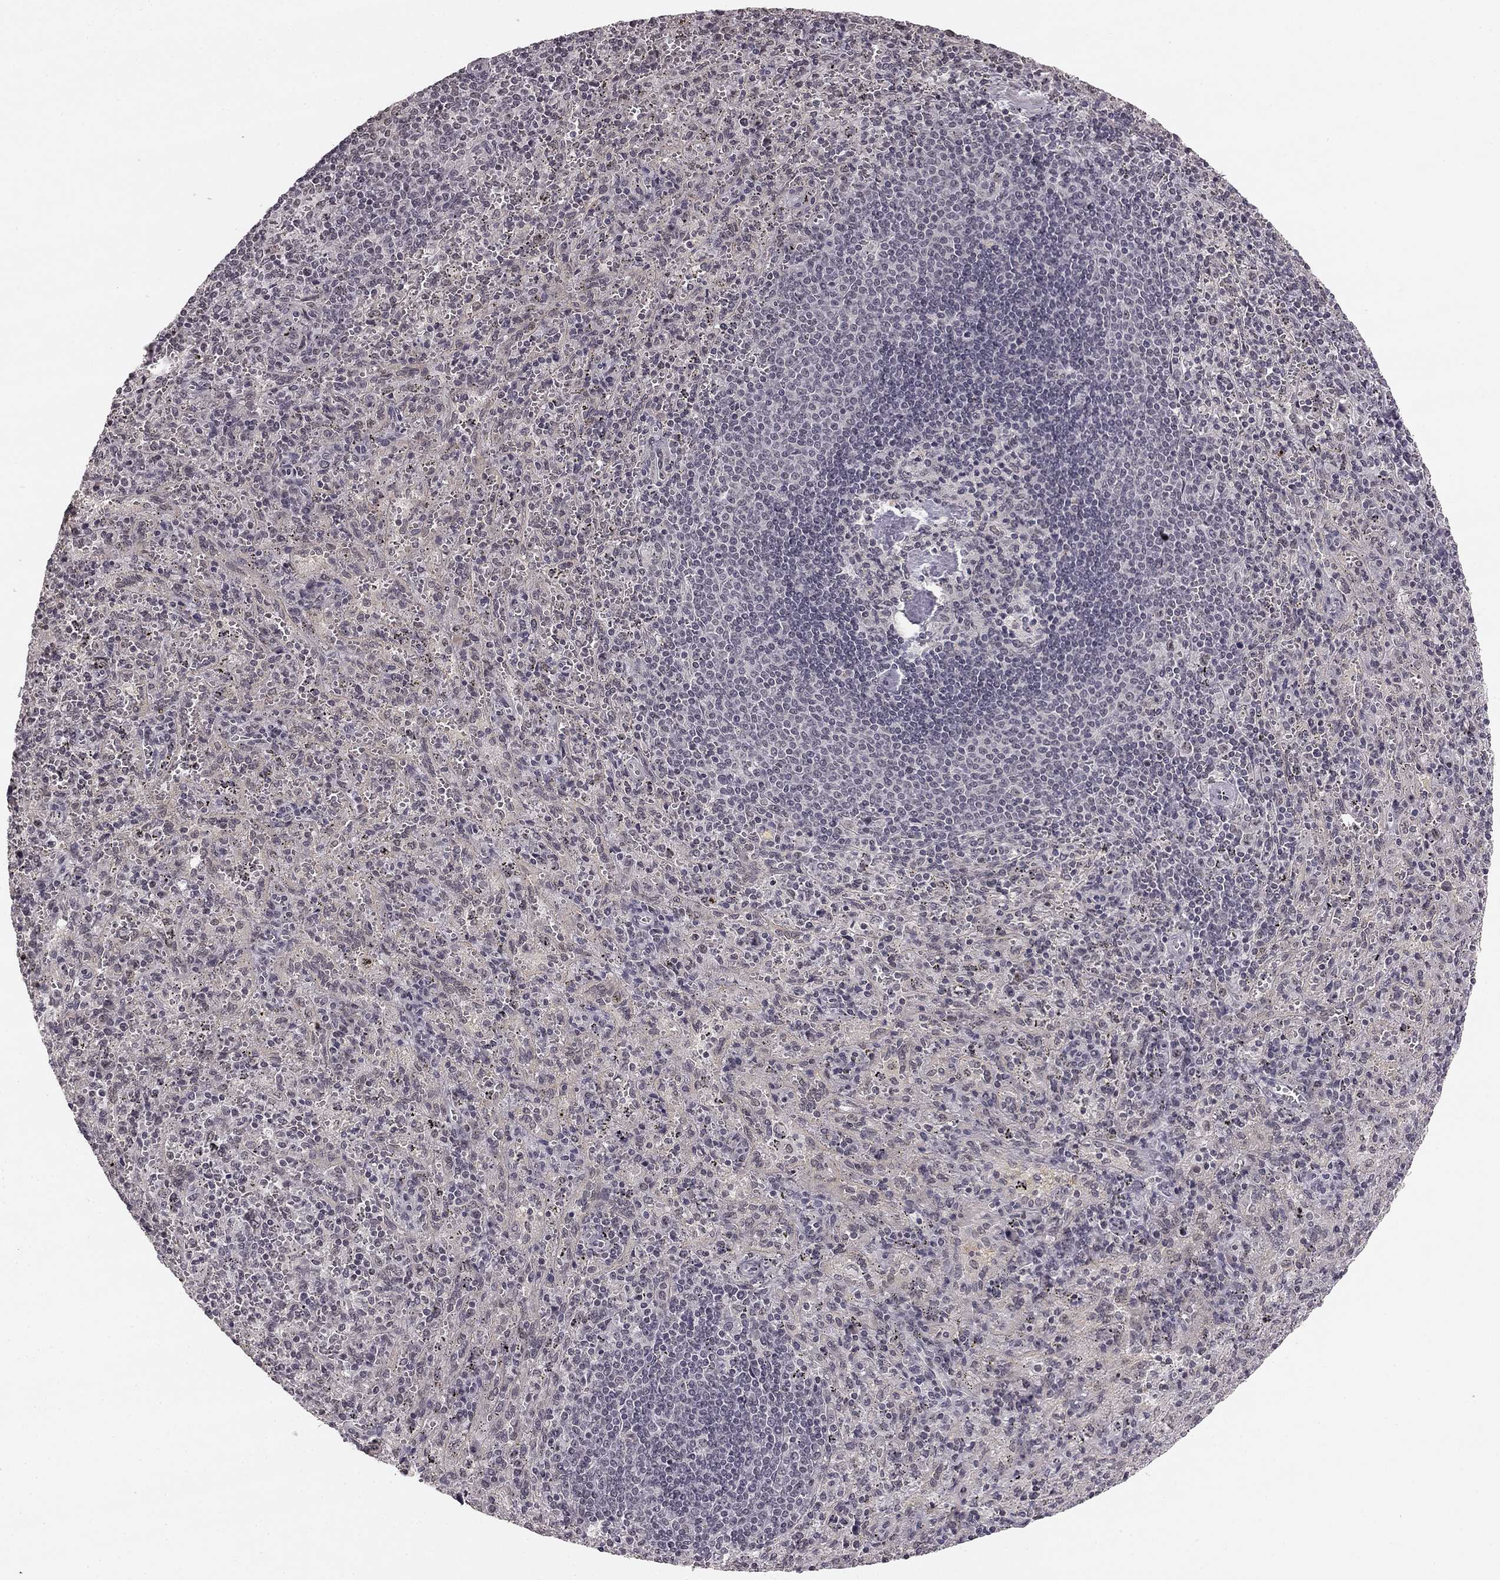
{"staining": {"intensity": "negative", "quantity": "none", "location": "none"}, "tissue": "spleen", "cell_type": "Cells in red pulp", "image_type": "normal", "snomed": [{"axis": "morphology", "description": "Normal tissue, NOS"}, {"axis": "topography", "description": "Spleen"}], "caption": "This is an IHC histopathology image of normal human spleen. There is no positivity in cells in red pulp.", "gene": "HCN4", "patient": {"sex": "male", "age": 57}}